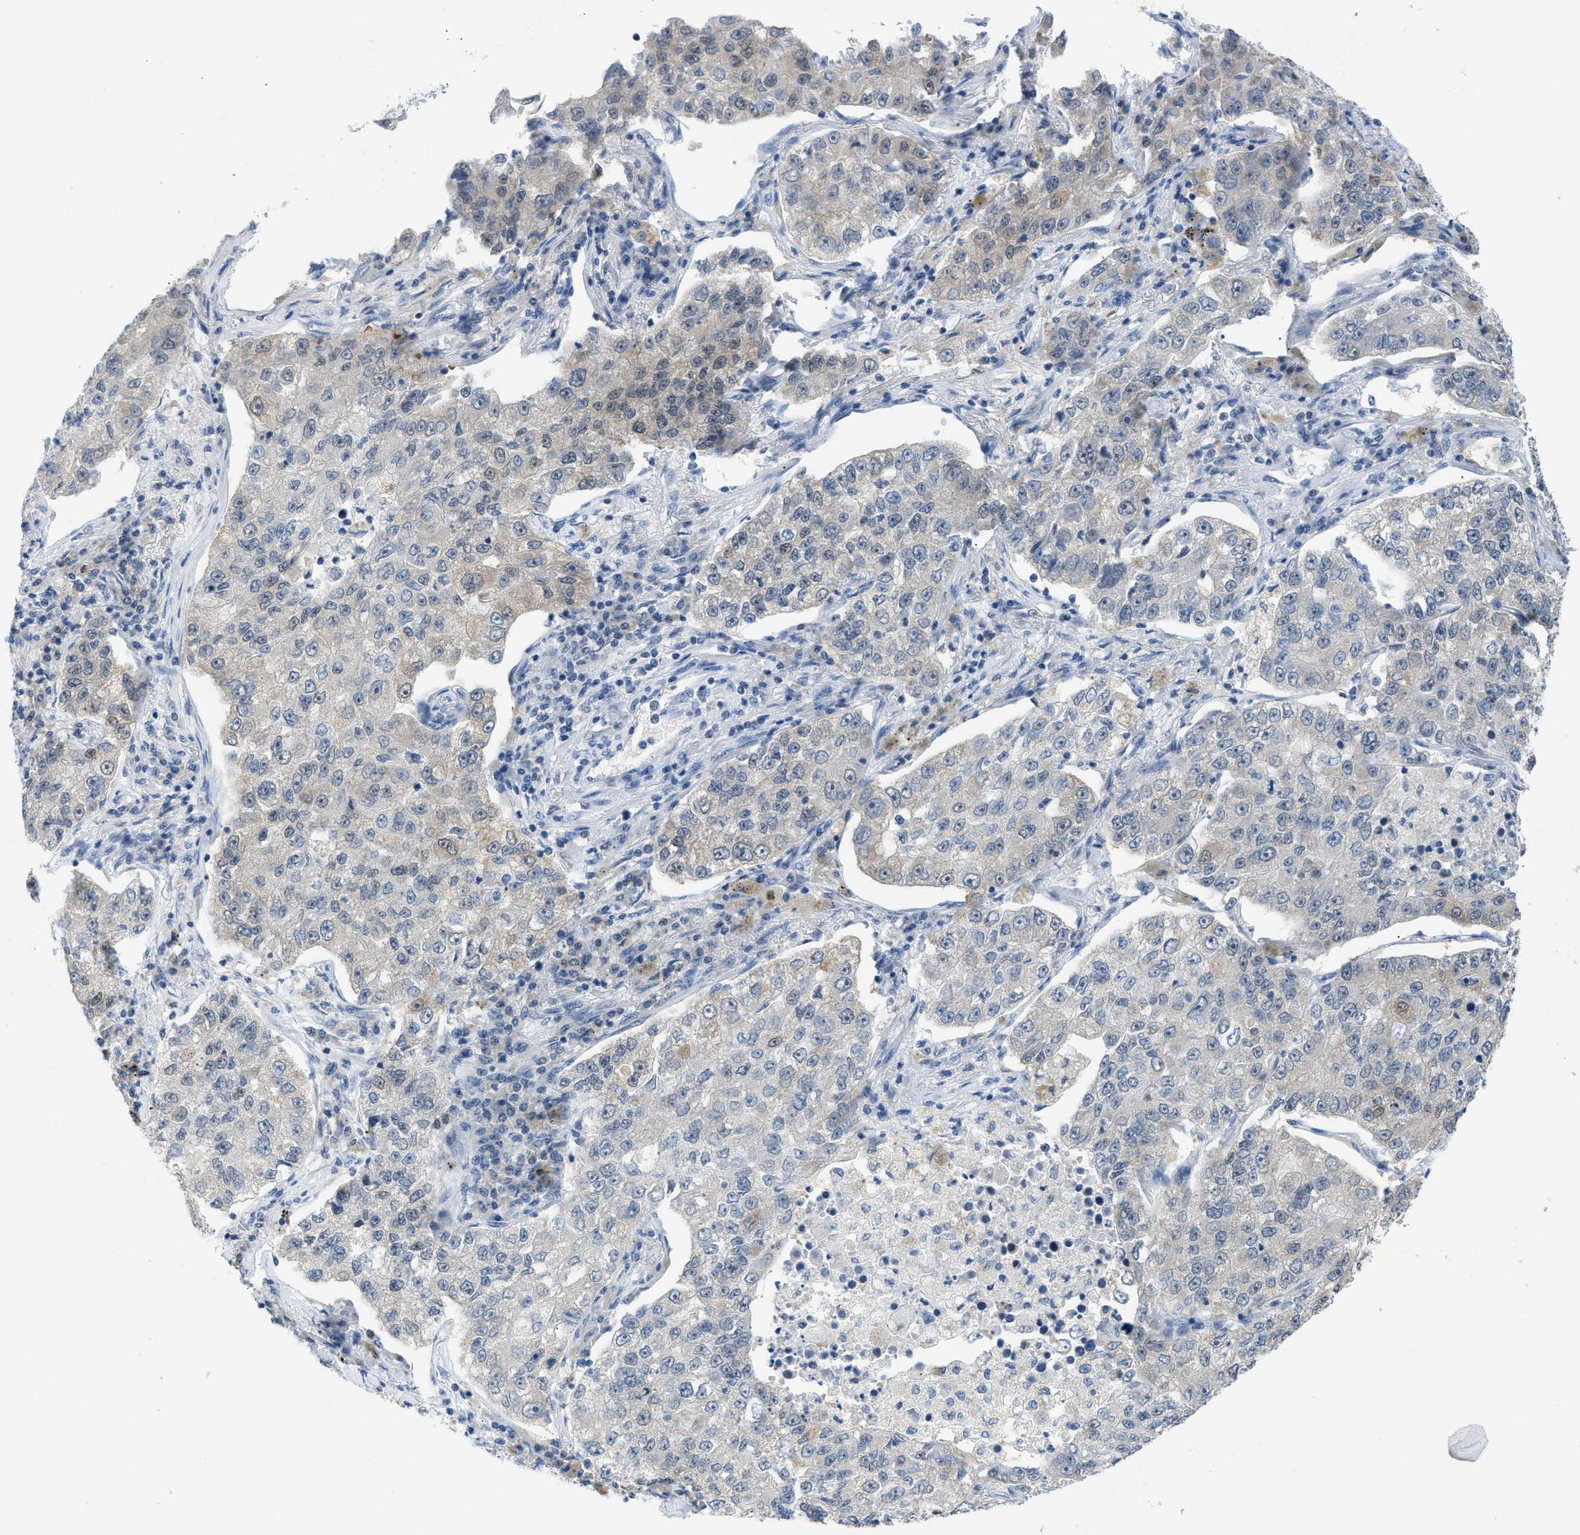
{"staining": {"intensity": "weak", "quantity": "<25%", "location": "cytoplasmic/membranous"}, "tissue": "lung cancer", "cell_type": "Tumor cells", "image_type": "cancer", "snomed": [{"axis": "morphology", "description": "Adenocarcinoma, NOS"}, {"axis": "topography", "description": "Lung"}], "caption": "Immunohistochemical staining of lung adenocarcinoma shows no significant positivity in tumor cells. The staining is performed using DAB (3,3'-diaminobenzidine) brown chromogen with nuclei counter-stained in using hematoxylin.", "gene": "PSAT1", "patient": {"sex": "male", "age": 49}}